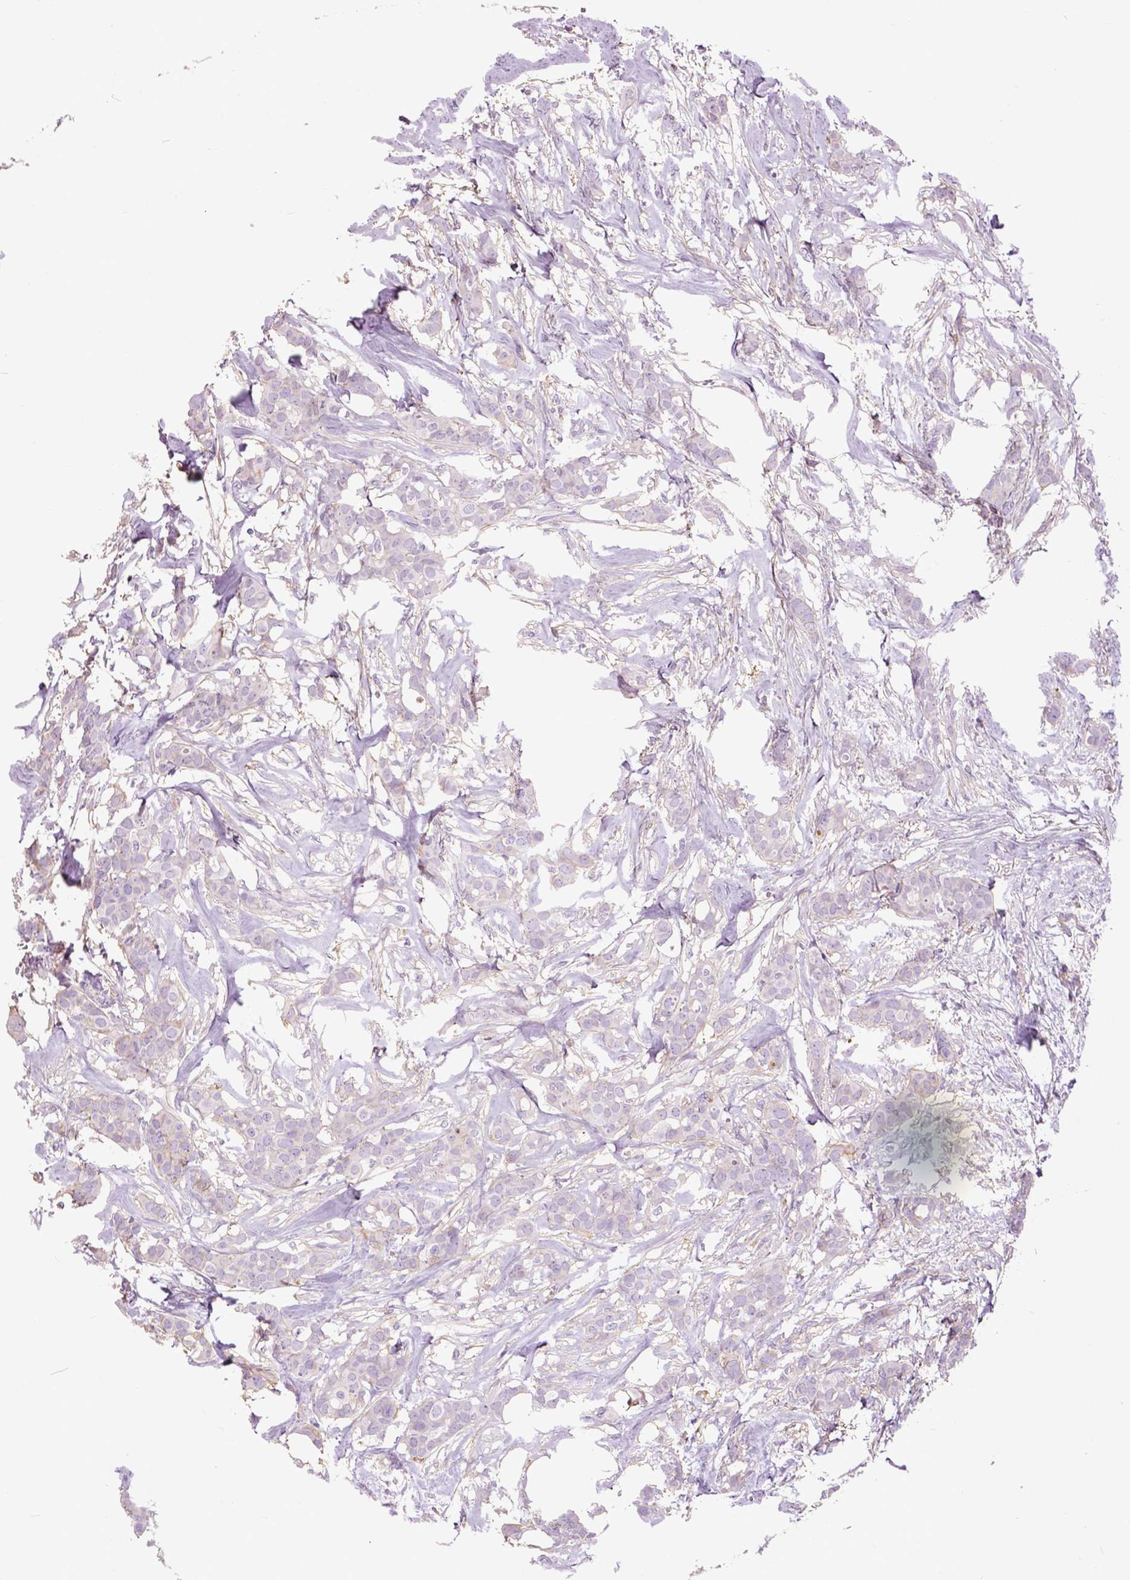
{"staining": {"intensity": "negative", "quantity": "none", "location": "none"}, "tissue": "breast cancer", "cell_type": "Tumor cells", "image_type": "cancer", "snomed": [{"axis": "morphology", "description": "Duct carcinoma"}, {"axis": "topography", "description": "Breast"}], "caption": "Infiltrating ductal carcinoma (breast) was stained to show a protein in brown. There is no significant expression in tumor cells. Nuclei are stained in blue.", "gene": "ANXA13", "patient": {"sex": "female", "age": 62}}